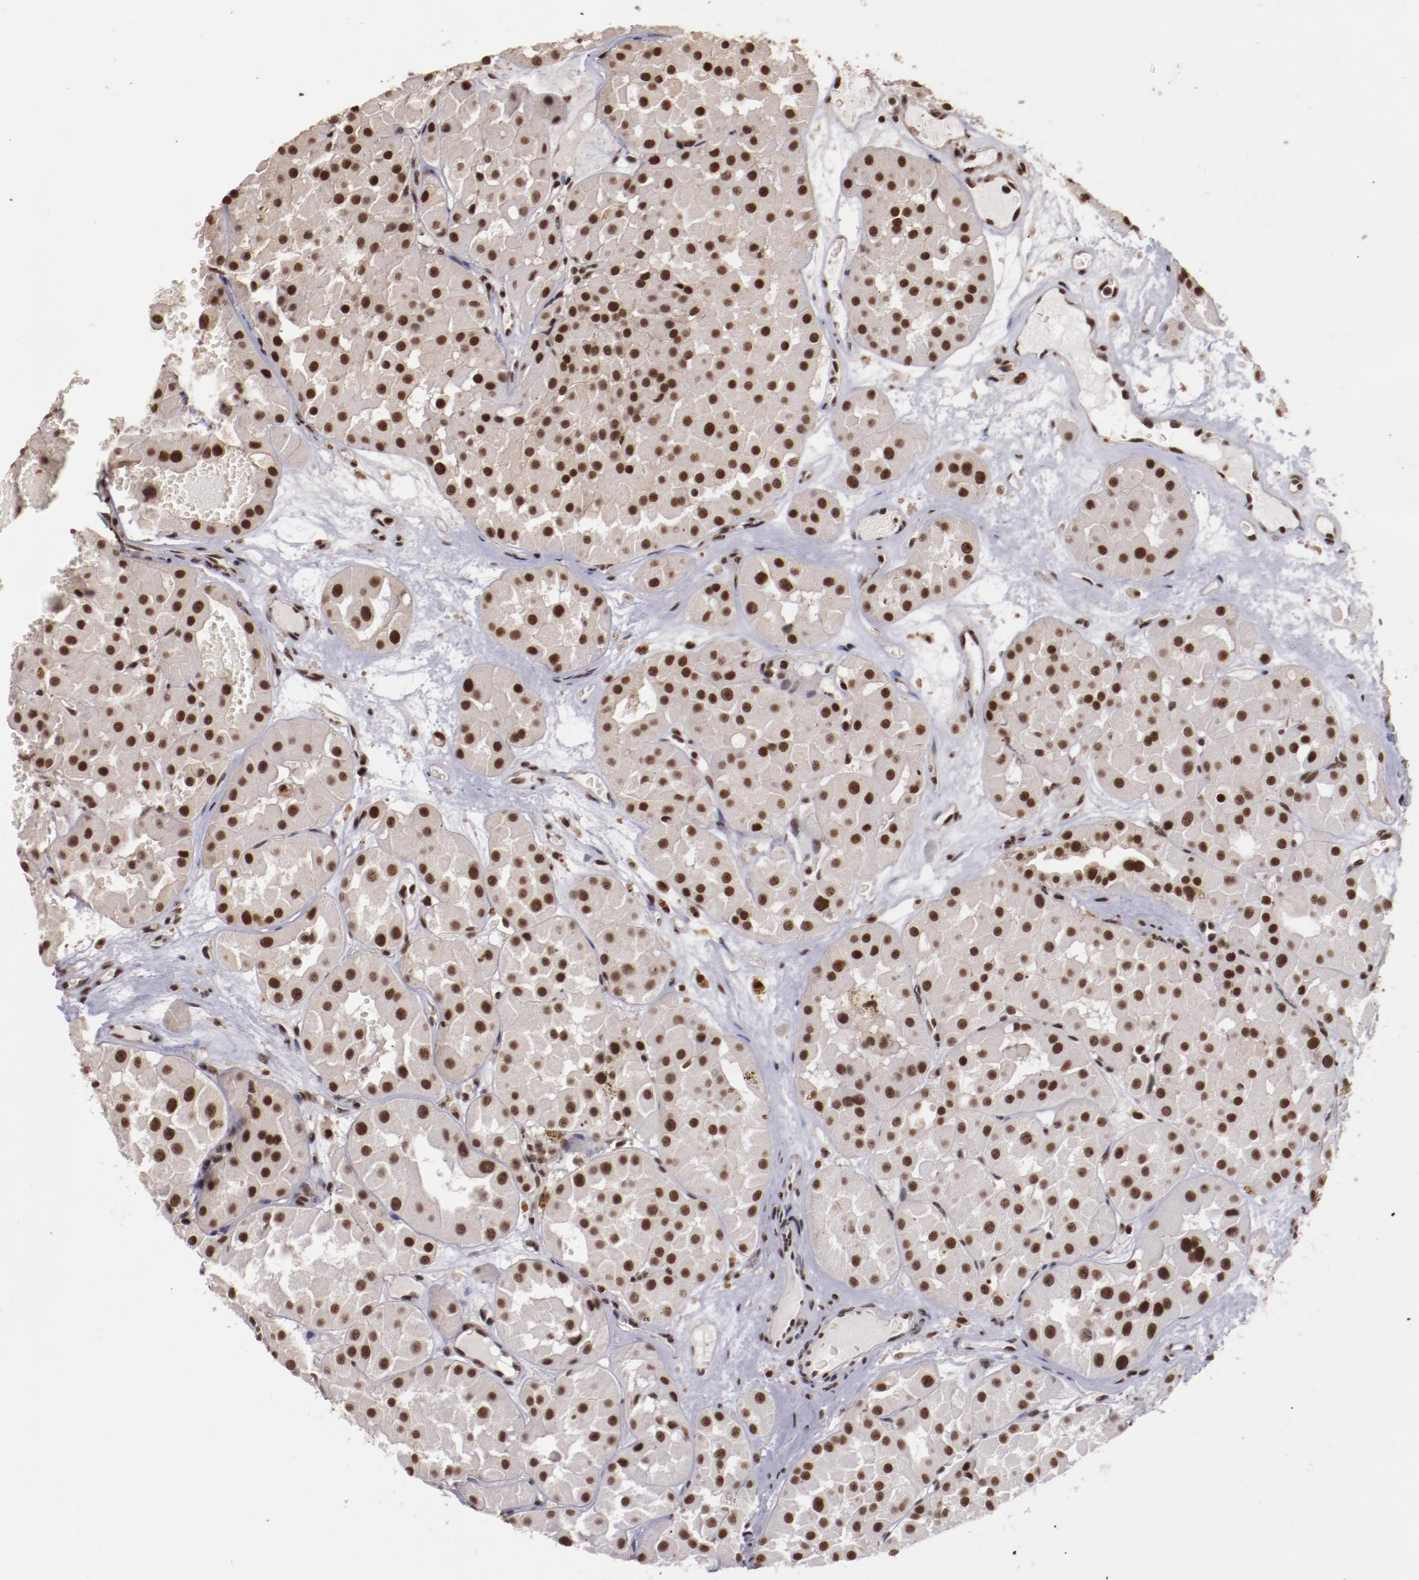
{"staining": {"intensity": "moderate", "quantity": "25%-75%", "location": "nuclear"}, "tissue": "renal cancer", "cell_type": "Tumor cells", "image_type": "cancer", "snomed": [{"axis": "morphology", "description": "Adenocarcinoma, uncertain malignant potential"}, {"axis": "topography", "description": "Kidney"}], "caption": "IHC image of neoplastic tissue: human adenocarcinoma,  uncertain malignant potential (renal) stained using immunohistochemistry shows medium levels of moderate protein expression localized specifically in the nuclear of tumor cells, appearing as a nuclear brown color.", "gene": "STAG2", "patient": {"sex": "male", "age": 63}}